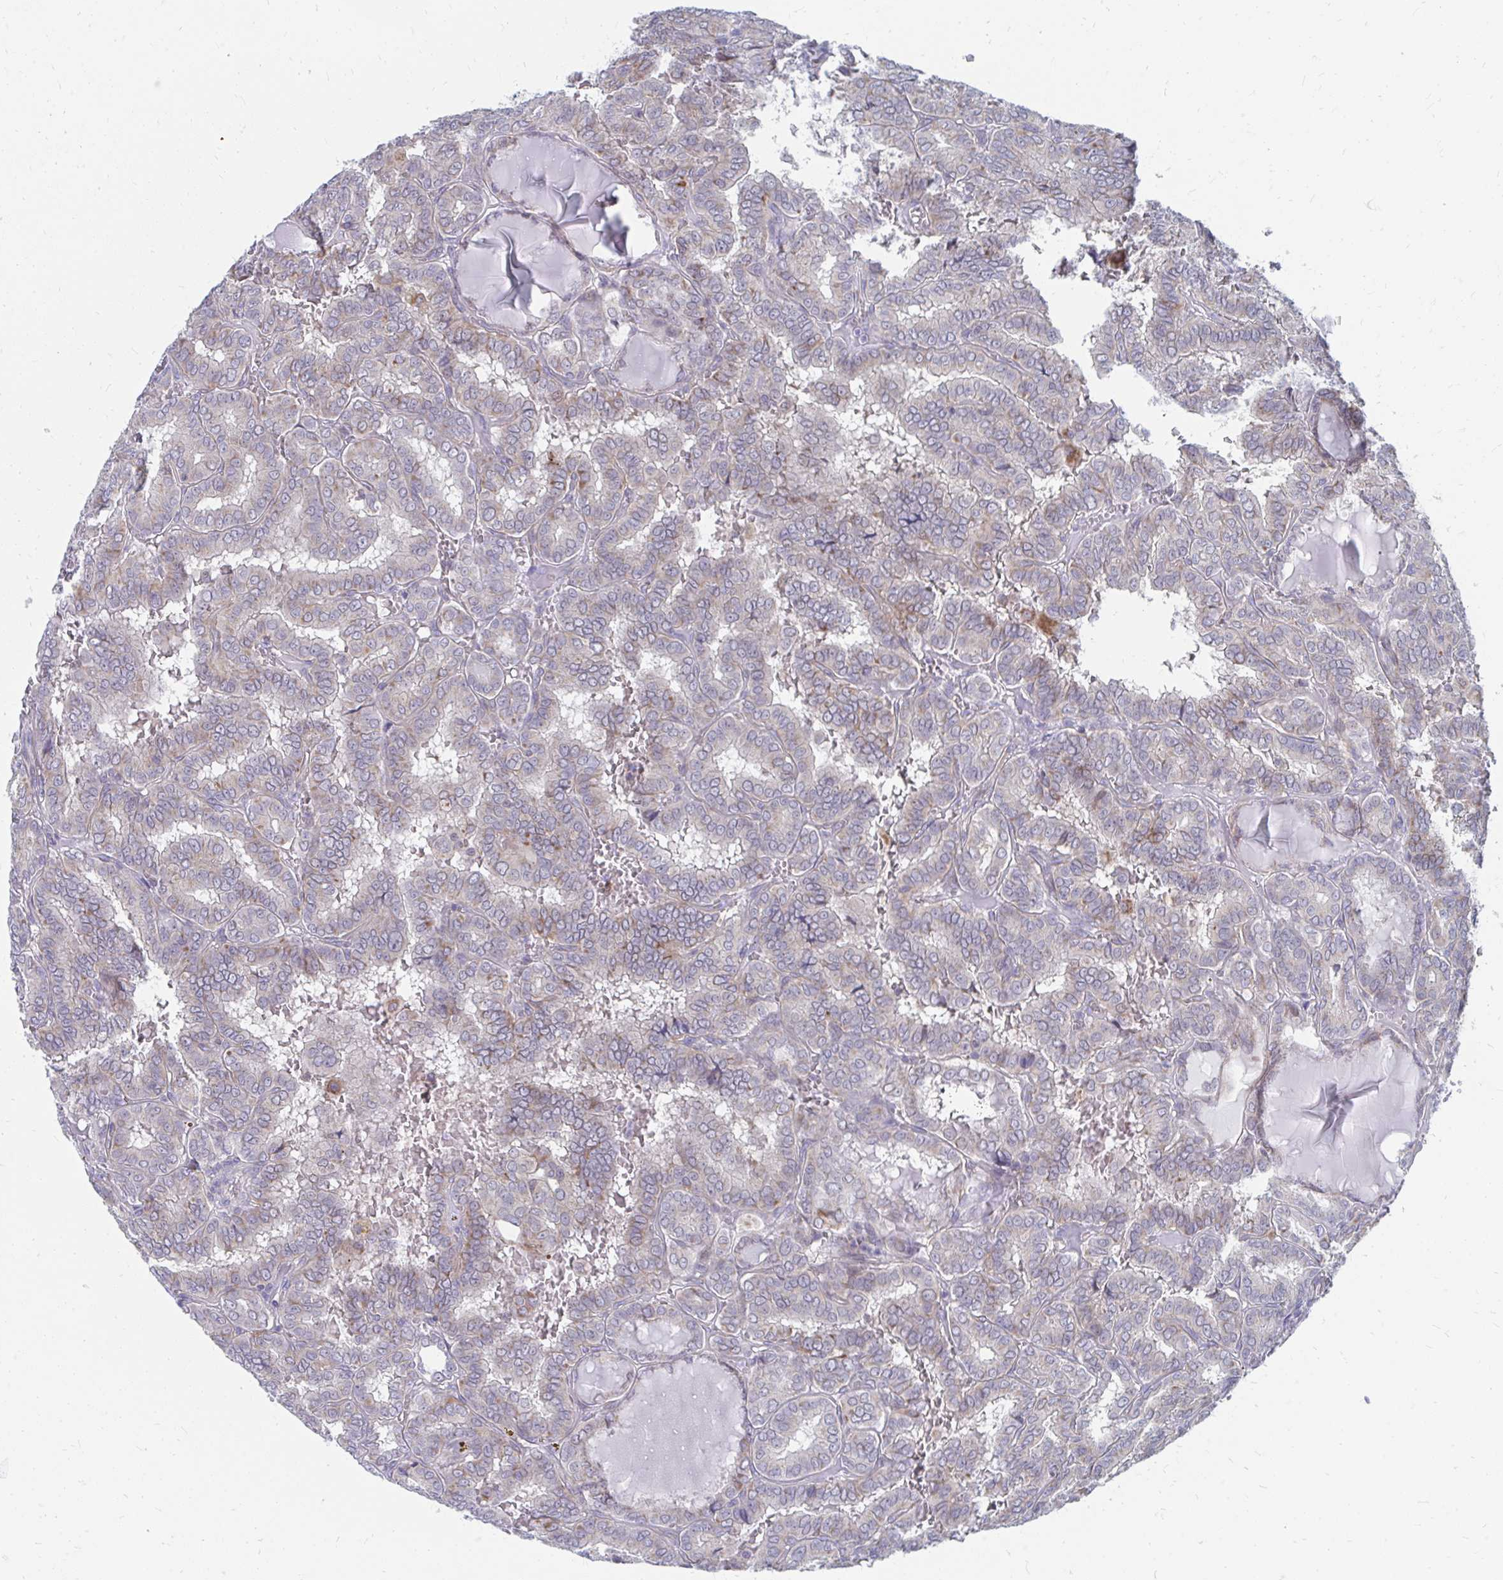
{"staining": {"intensity": "weak", "quantity": "25%-75%", "location": "cytoplasmic/membranous"}, "tissue": "thyroid cancer", "cell_type": "Tumor cells", "image_type": "cancer", "snomed": [{"axis": "morphology", "description": "Papillary adenocarcinoma, NOS"}, {"axis": "topography", "description": "Thyroid gland"}], "caption": "Protein expression analysis of human papillary adenocarcinoma (thyroid) reveals weak cytoplasmic/membranous staining in about 25%-75% of tumor cells. The staining was performed using DAB to visualize the protein expression in brown, while the nuclei were stained in blue with hematoxylin (Magnification: 20x).", "gene": "PABIR3", "patient": {"sex": "female", "age": 46}}